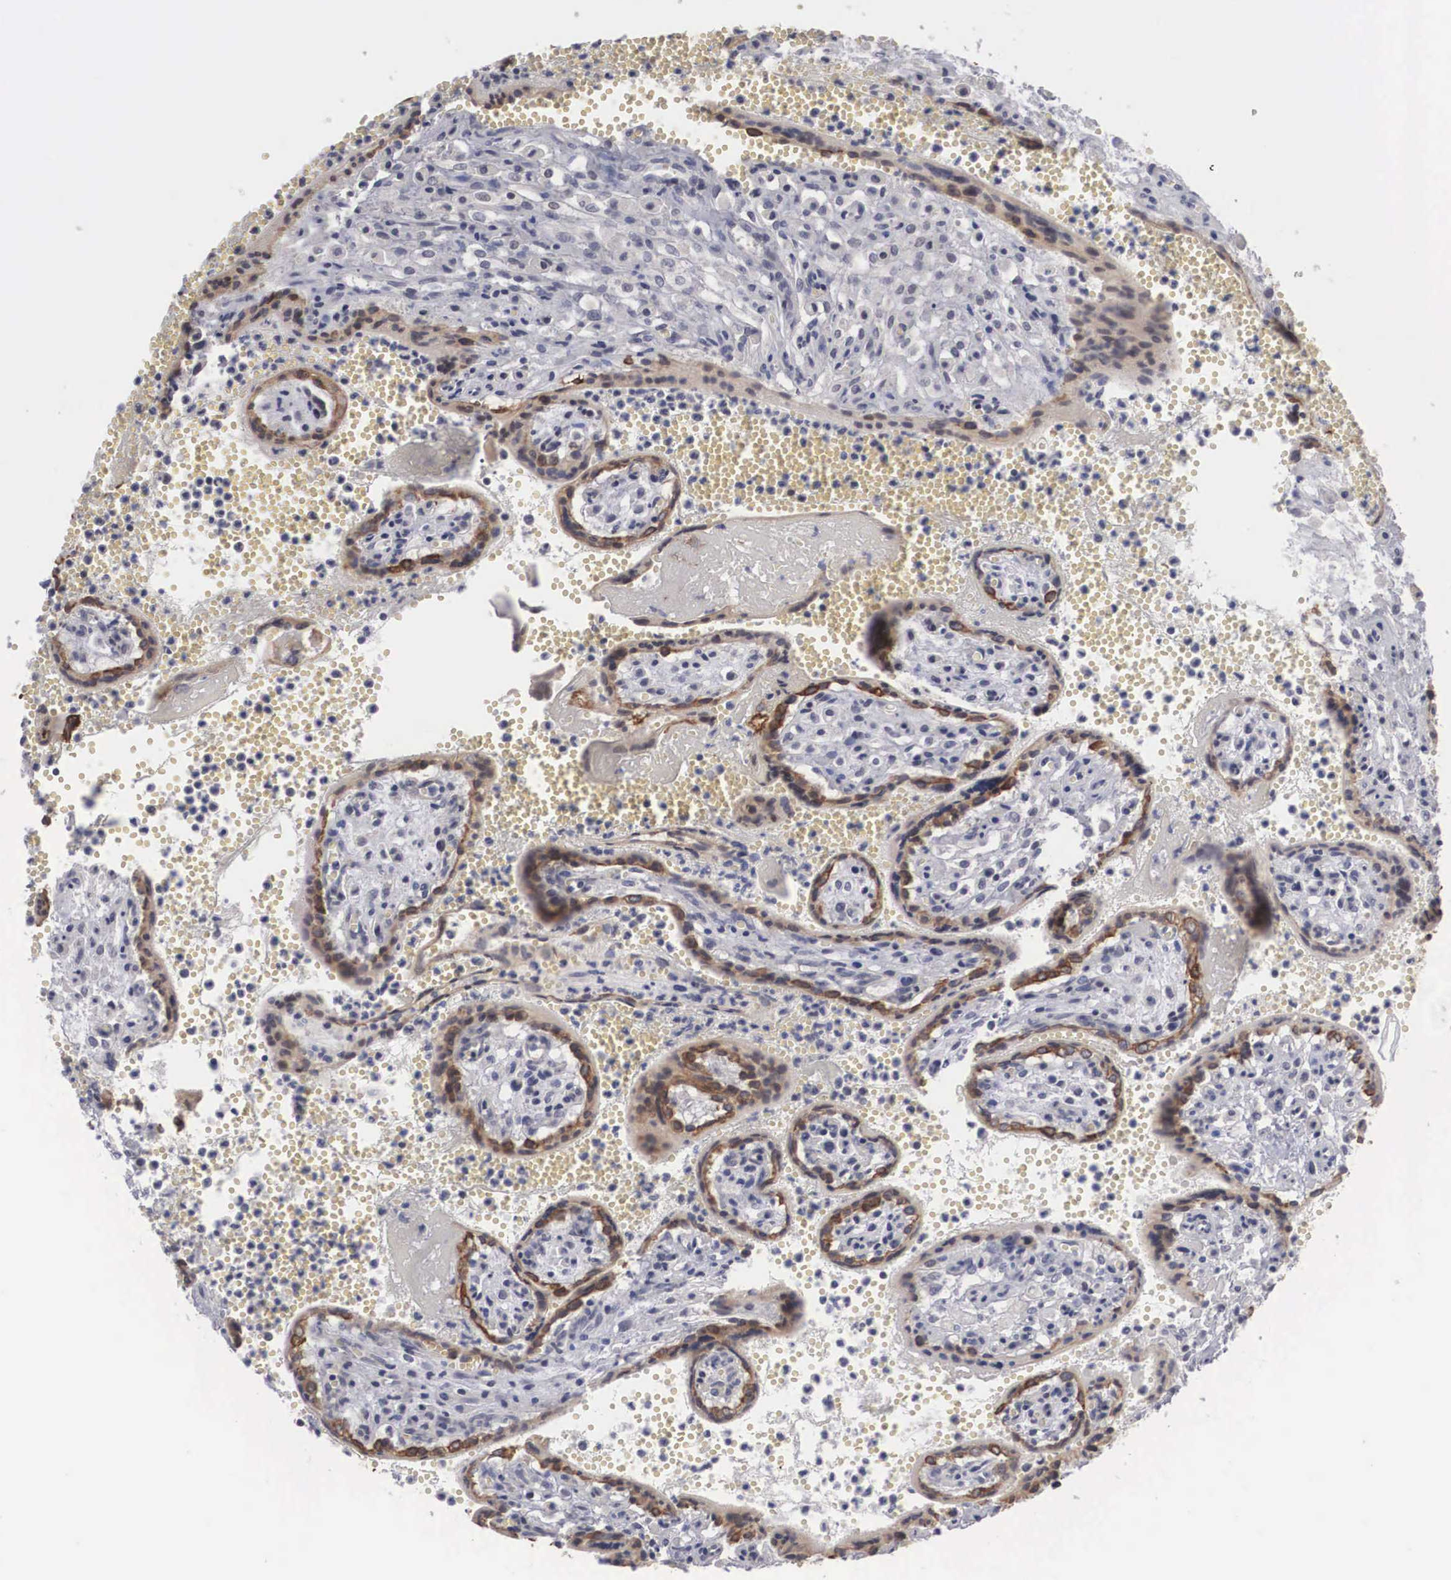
{"staining": {"intensity": "strong", "quantity": ">75%", "location": "cytoplasmic/membranous"}, "tissue": "placenta", "cell_type": "Trophoblastic cells", "image_type": "normal", "snomed": [{"axis": "morphology", "description": "Normal tissue, NOS"}, {"axis": "topography", "description": "Placenta"}], "caption": "Protein analysis of benign placenta shows strong cytoplasmic/membranous expression in about >75% of trophoblastic cells.", "gene": "WDR89", "patient": {"sex": "female", "age": 40}}